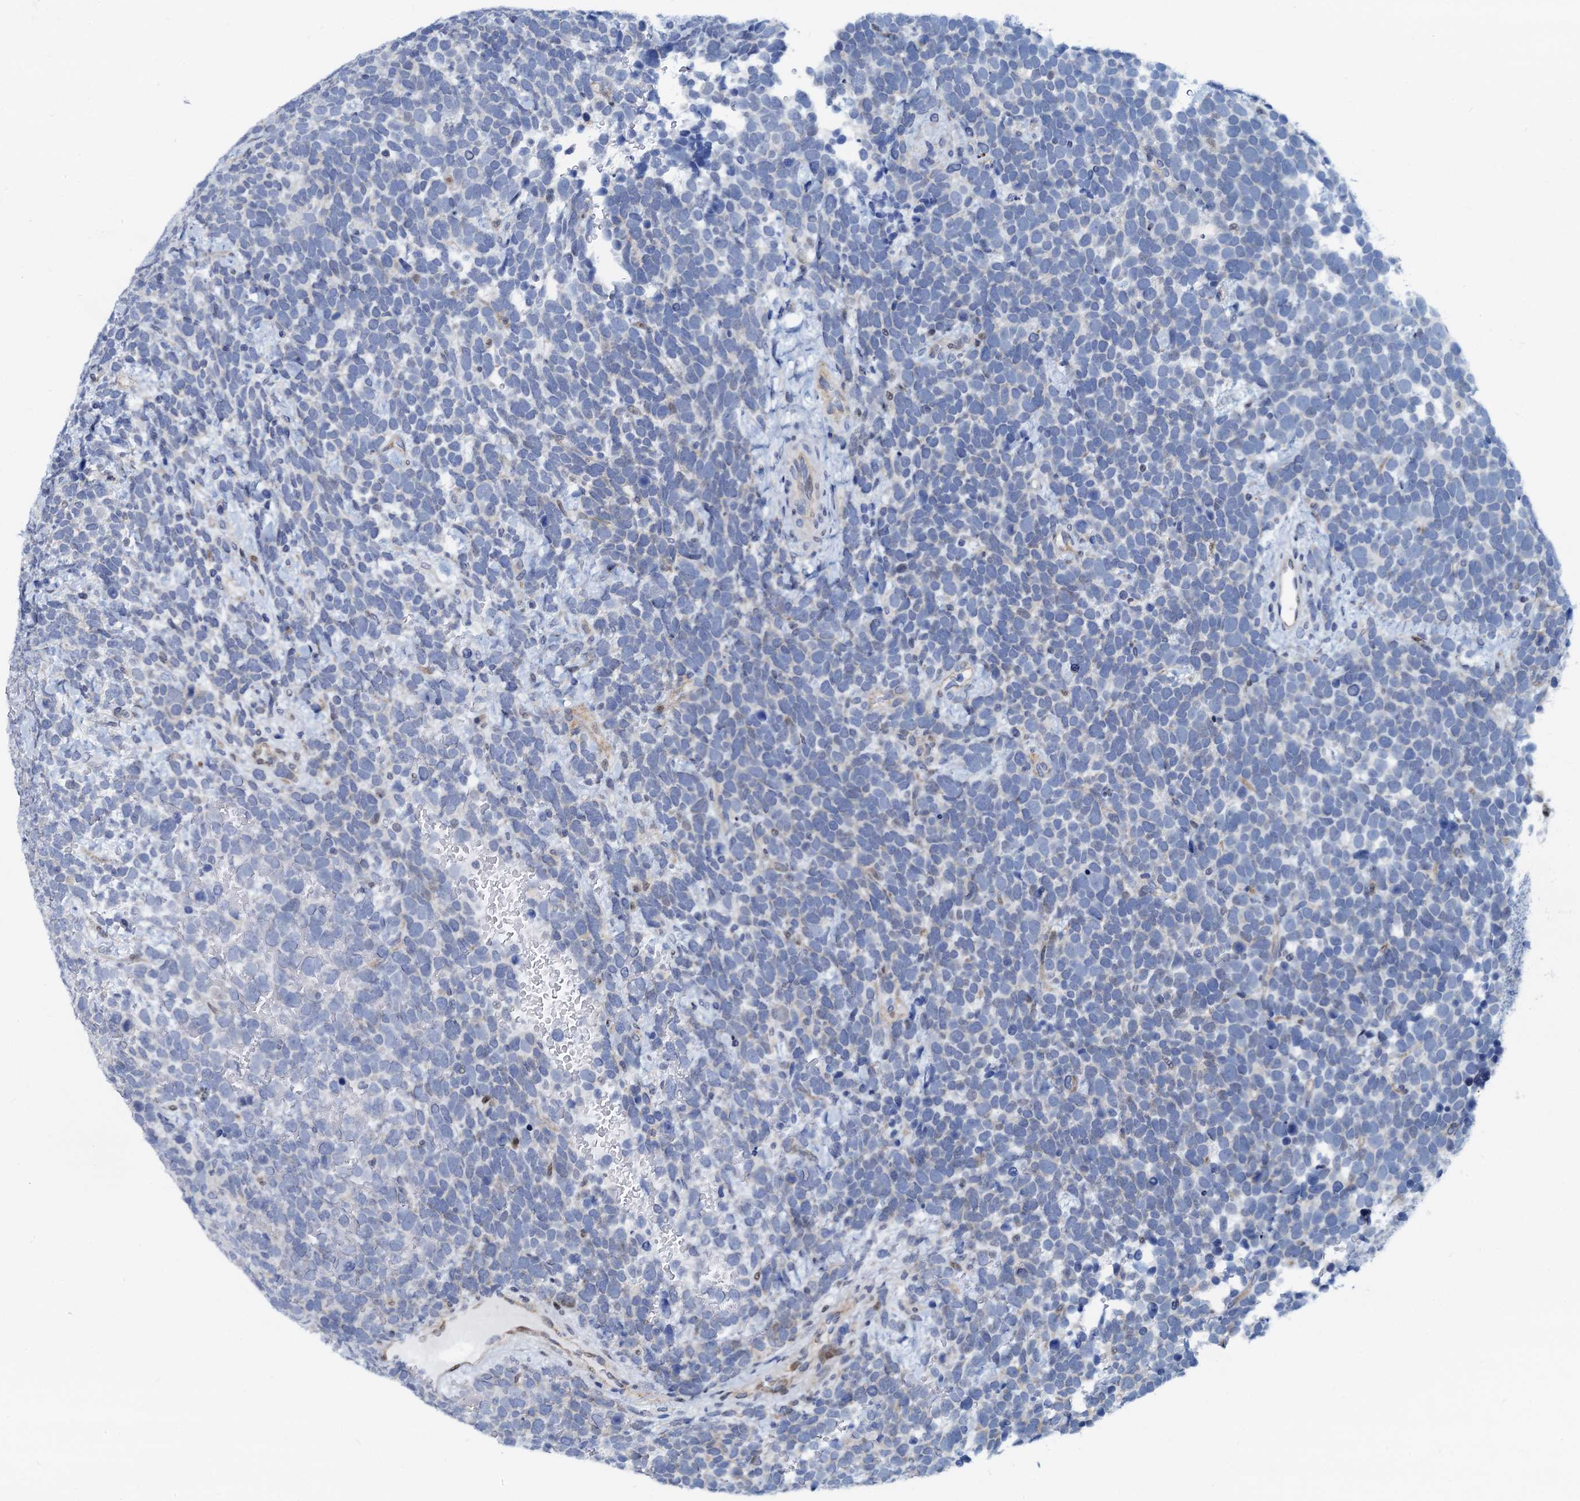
{"staining": {"intensity": "negative", "quantity": "none", "location": "none"}, "tissue": "urothelial cancer", "cell_type": "Tumor cells", "image_type": "cancer", "snomed": [{"axis": "morphology", "description": "Urothelial carcinoma, High grade"}, {"axis": "topography", "description": "Urinary bladder"}], "caption": "Tumor cells show no significant protein positivity in urothelial carcinoma (high-grade). The staining was performed using DAB (3,3'-diaminobenzidine) to visualize the protein expression in brown, while the nuclei were stained in blue with hematoxylin (Magnification: 20x).", "gene": "PTGES3", "patient": {"sex": "female", "age": 82}}